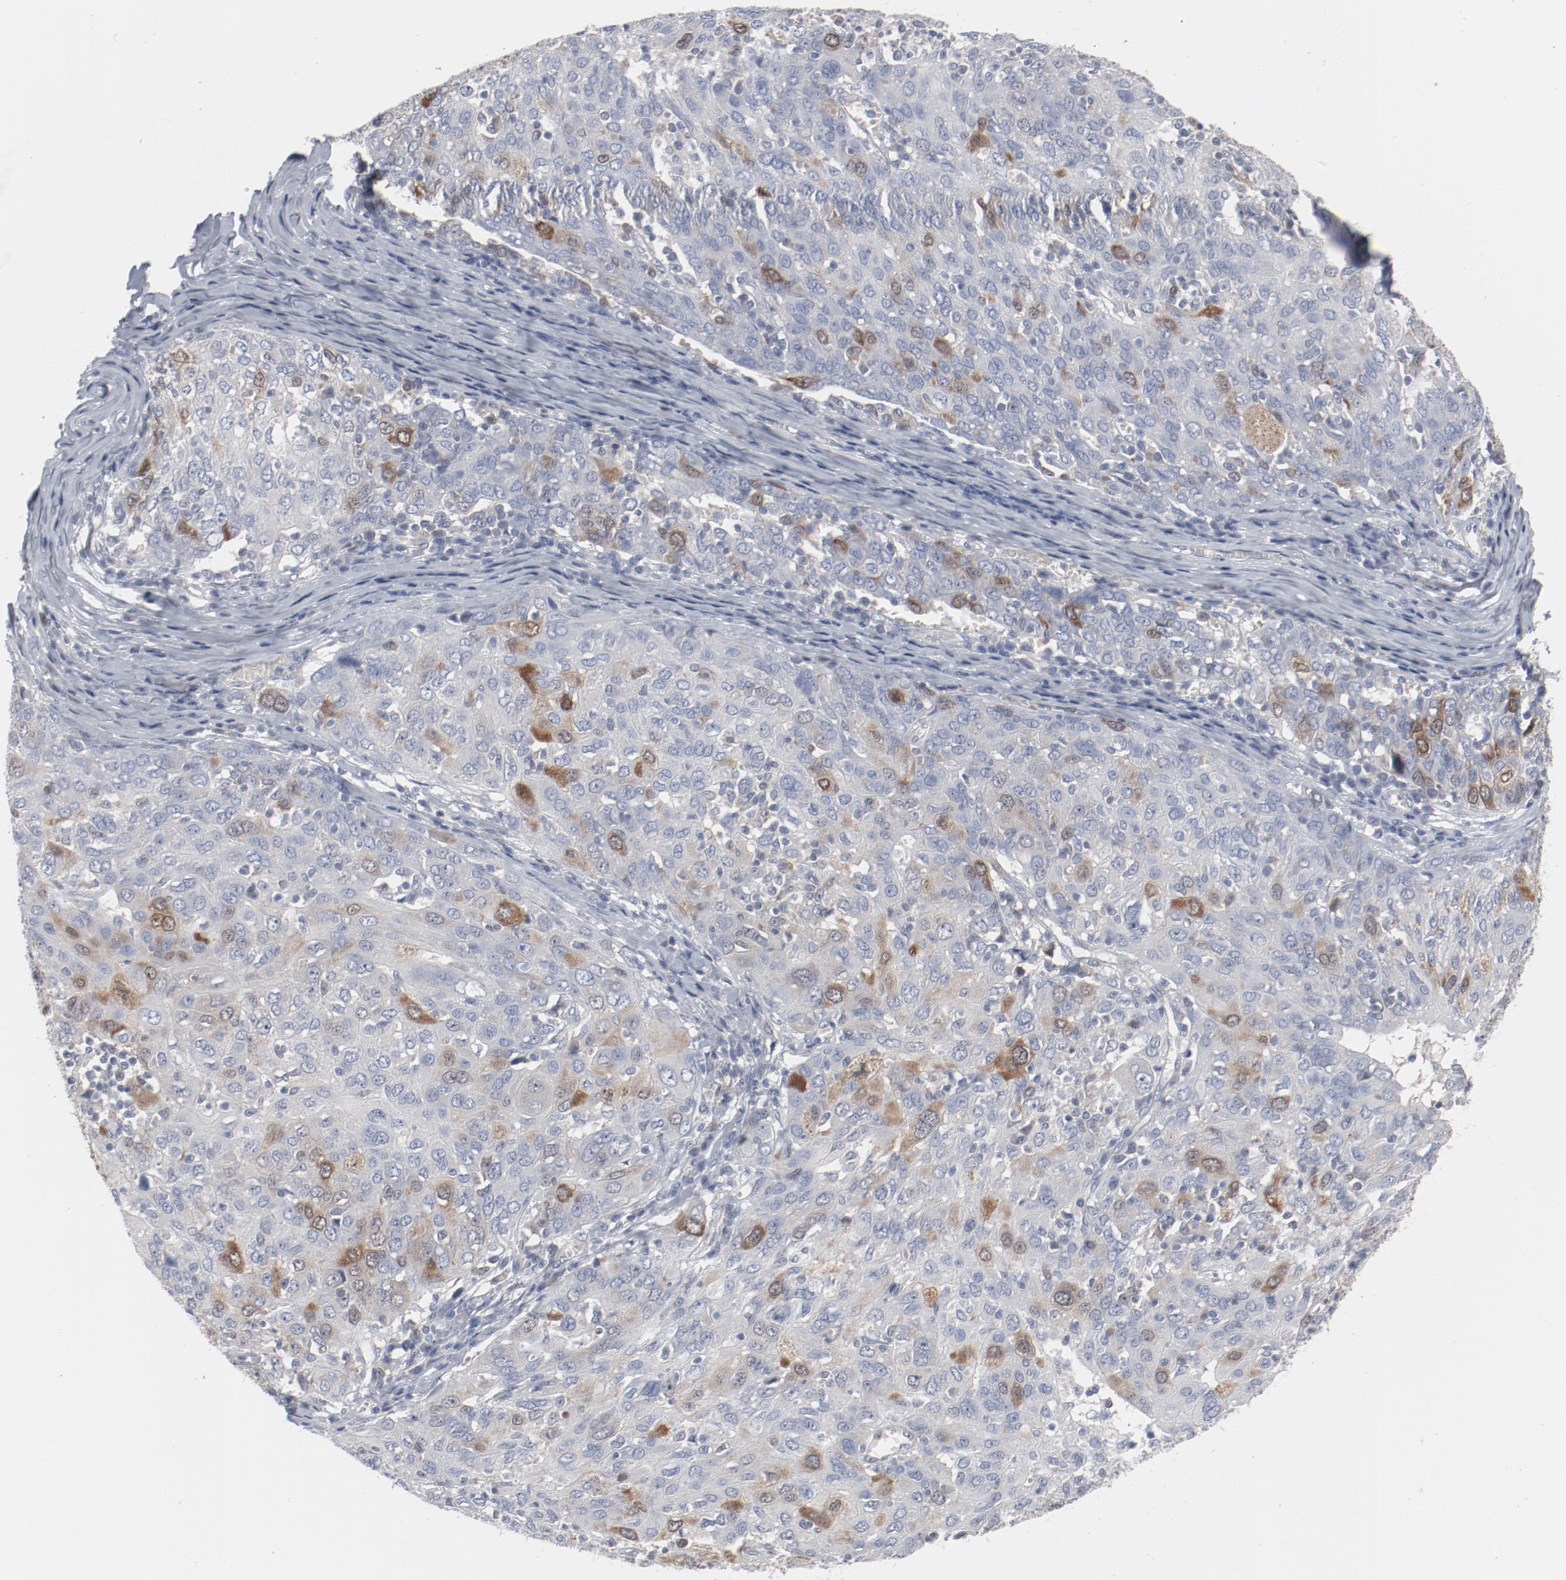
{"staining": {"intensity": "moderate", "quantity": "25%-75%", "location": "cytoplasmic/membranous,nuclear"}, "tissue": "ovarian cancer", "cell_type": "Tumor cells", "image_type": "cancer", "snomed": [{"axis": "morphology", "description": "Carcinoma, endometroid"}, {"axis": "topography", "description": "Ovary"}], "caption": "Immunohistochemical staining of ovarian cancer (endometroid carcinoma) demonstrates medium levels of moderate cytoplasmic/membranous and nuclear expression in approximately 25%-75% of tumor cells. The protein is shown in brown color, while the nuclei are stained blue.", "gene": "CDK1", "patient": {"sex": "female", "age": 50}}